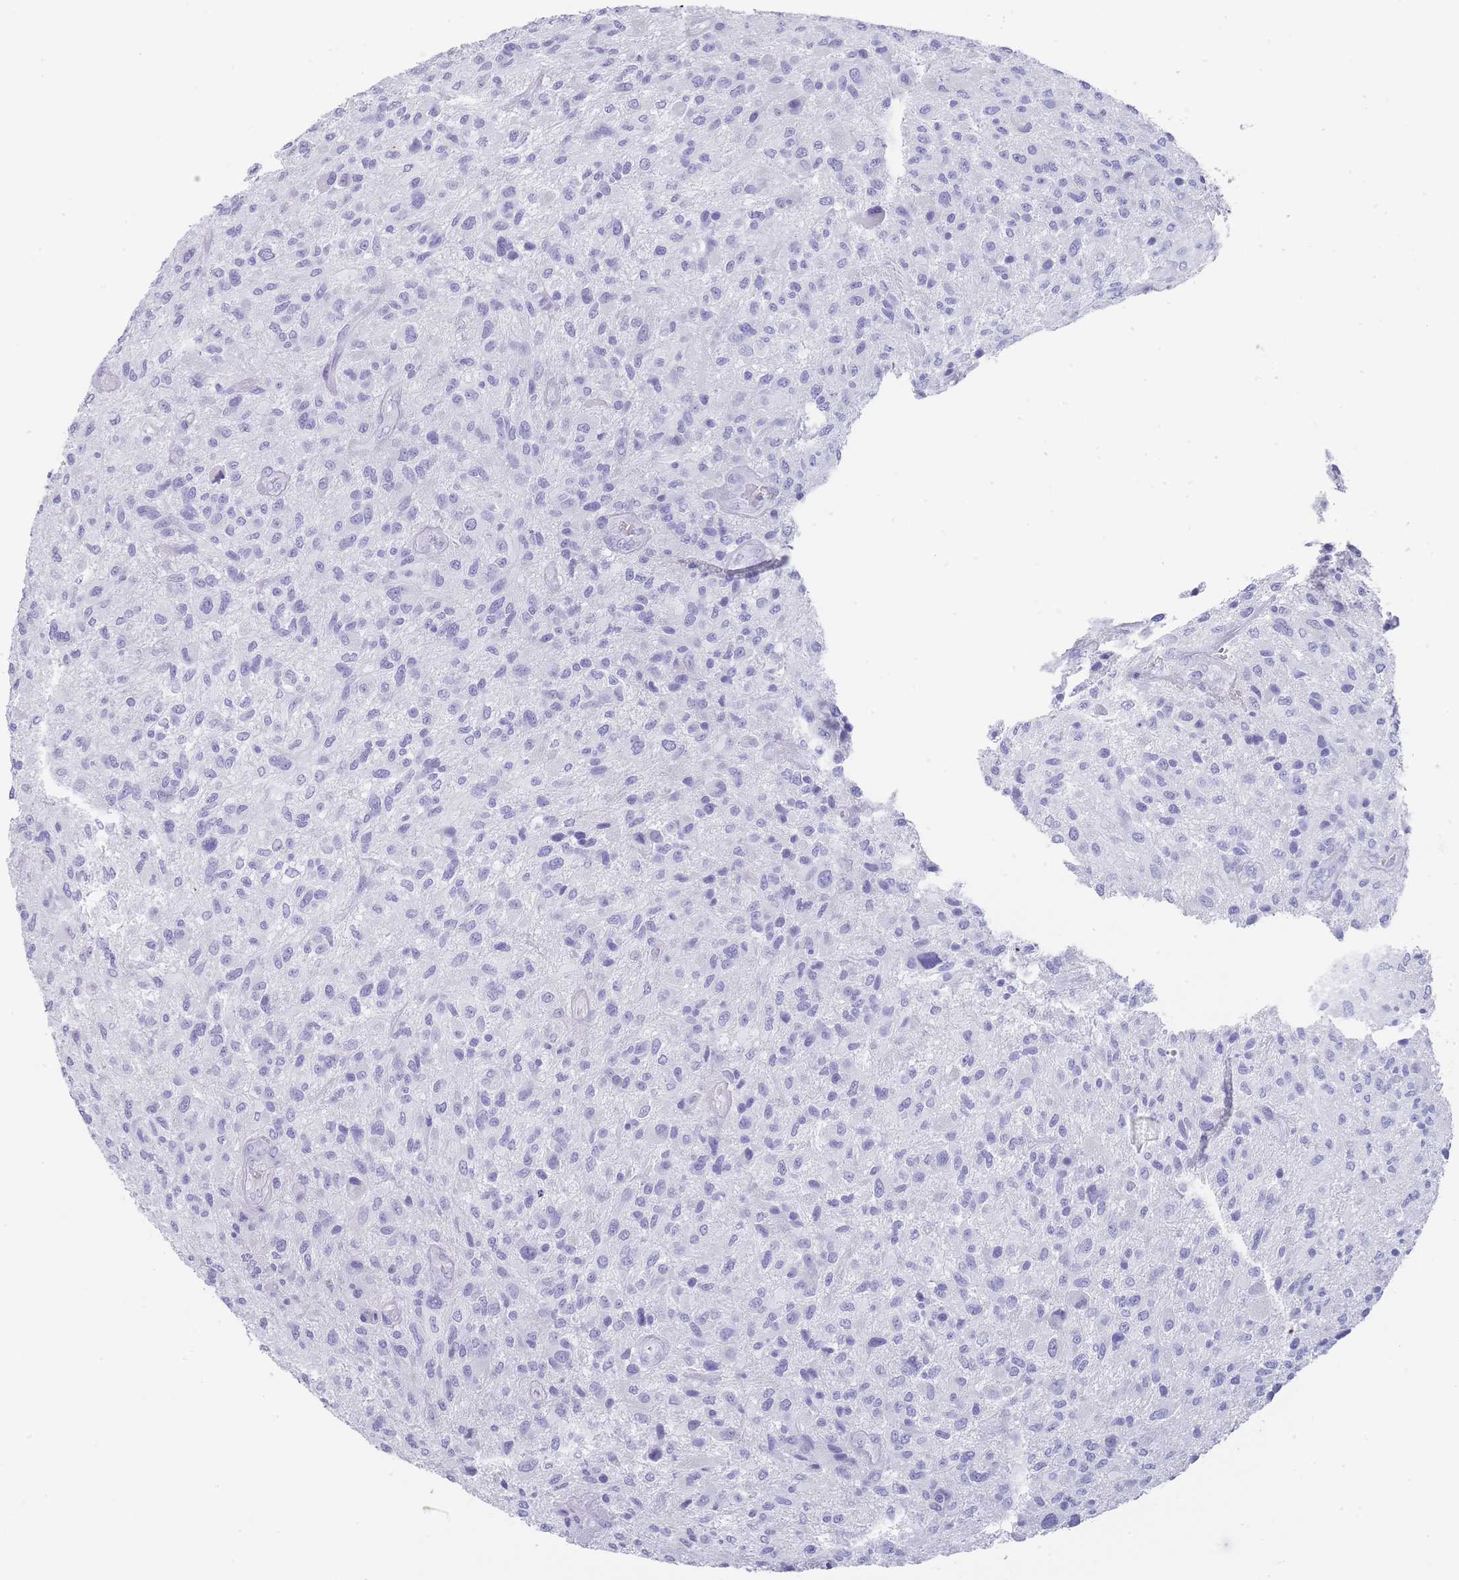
{"staining": {"intensity": "negative", "quantity": "none", "location": "none"}, "tissue": "glioma", "cell_type": "Tumor cells", "image_type": "cancer", "snomed": [{"axis": "morphology", "description": "Glioma, malignant, High grade"}, {"axis": "topography", "description": "Brain"}], "caption": "This is a micrograph of IHC staining of high-grade glioma (malignant), which shows no expression in tumor cells.", "gene": "RAB2B", "patient": {"sex": "male", "age": 47}}